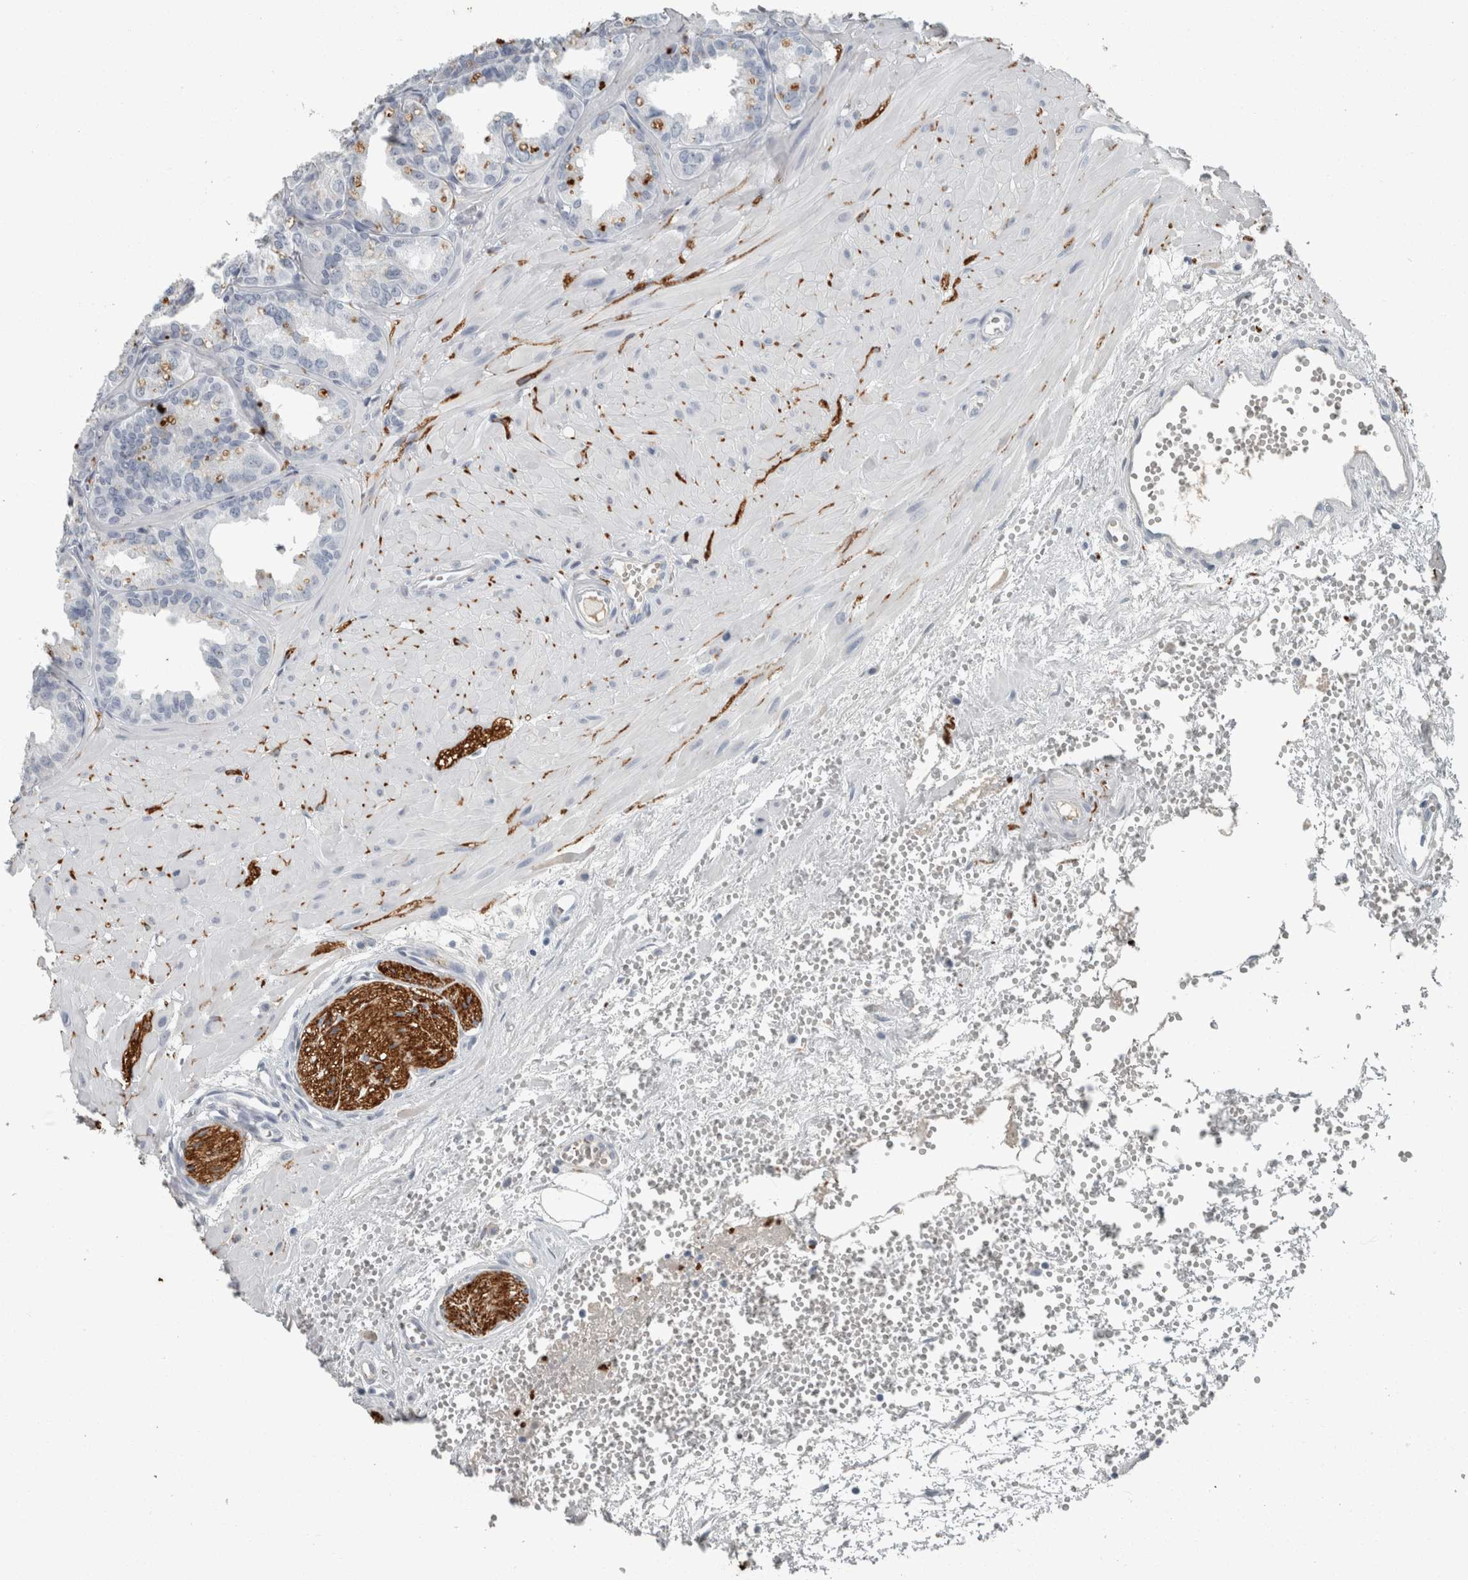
{"staining": {"intensity": "negative", "quantity": "none", "location": "none"}, "tissue": "seminal vesicle", "cell_type": "Glandular cells", "image_type": "normal", "snomed": [{"axis": "morphology", "description": "Normal tissue, NOS"}, {"axis": "topography", "description": "Prostate"}, {"axis": "topography", "description": "Seminal veicle"}], "caption": "An image of human seminal vesicle is negative for staining in glandular cells. (DAB immunohistochemistry, high magnification).", "gene": "CHL1", "patient": {"sex": "male", "age": 51}}